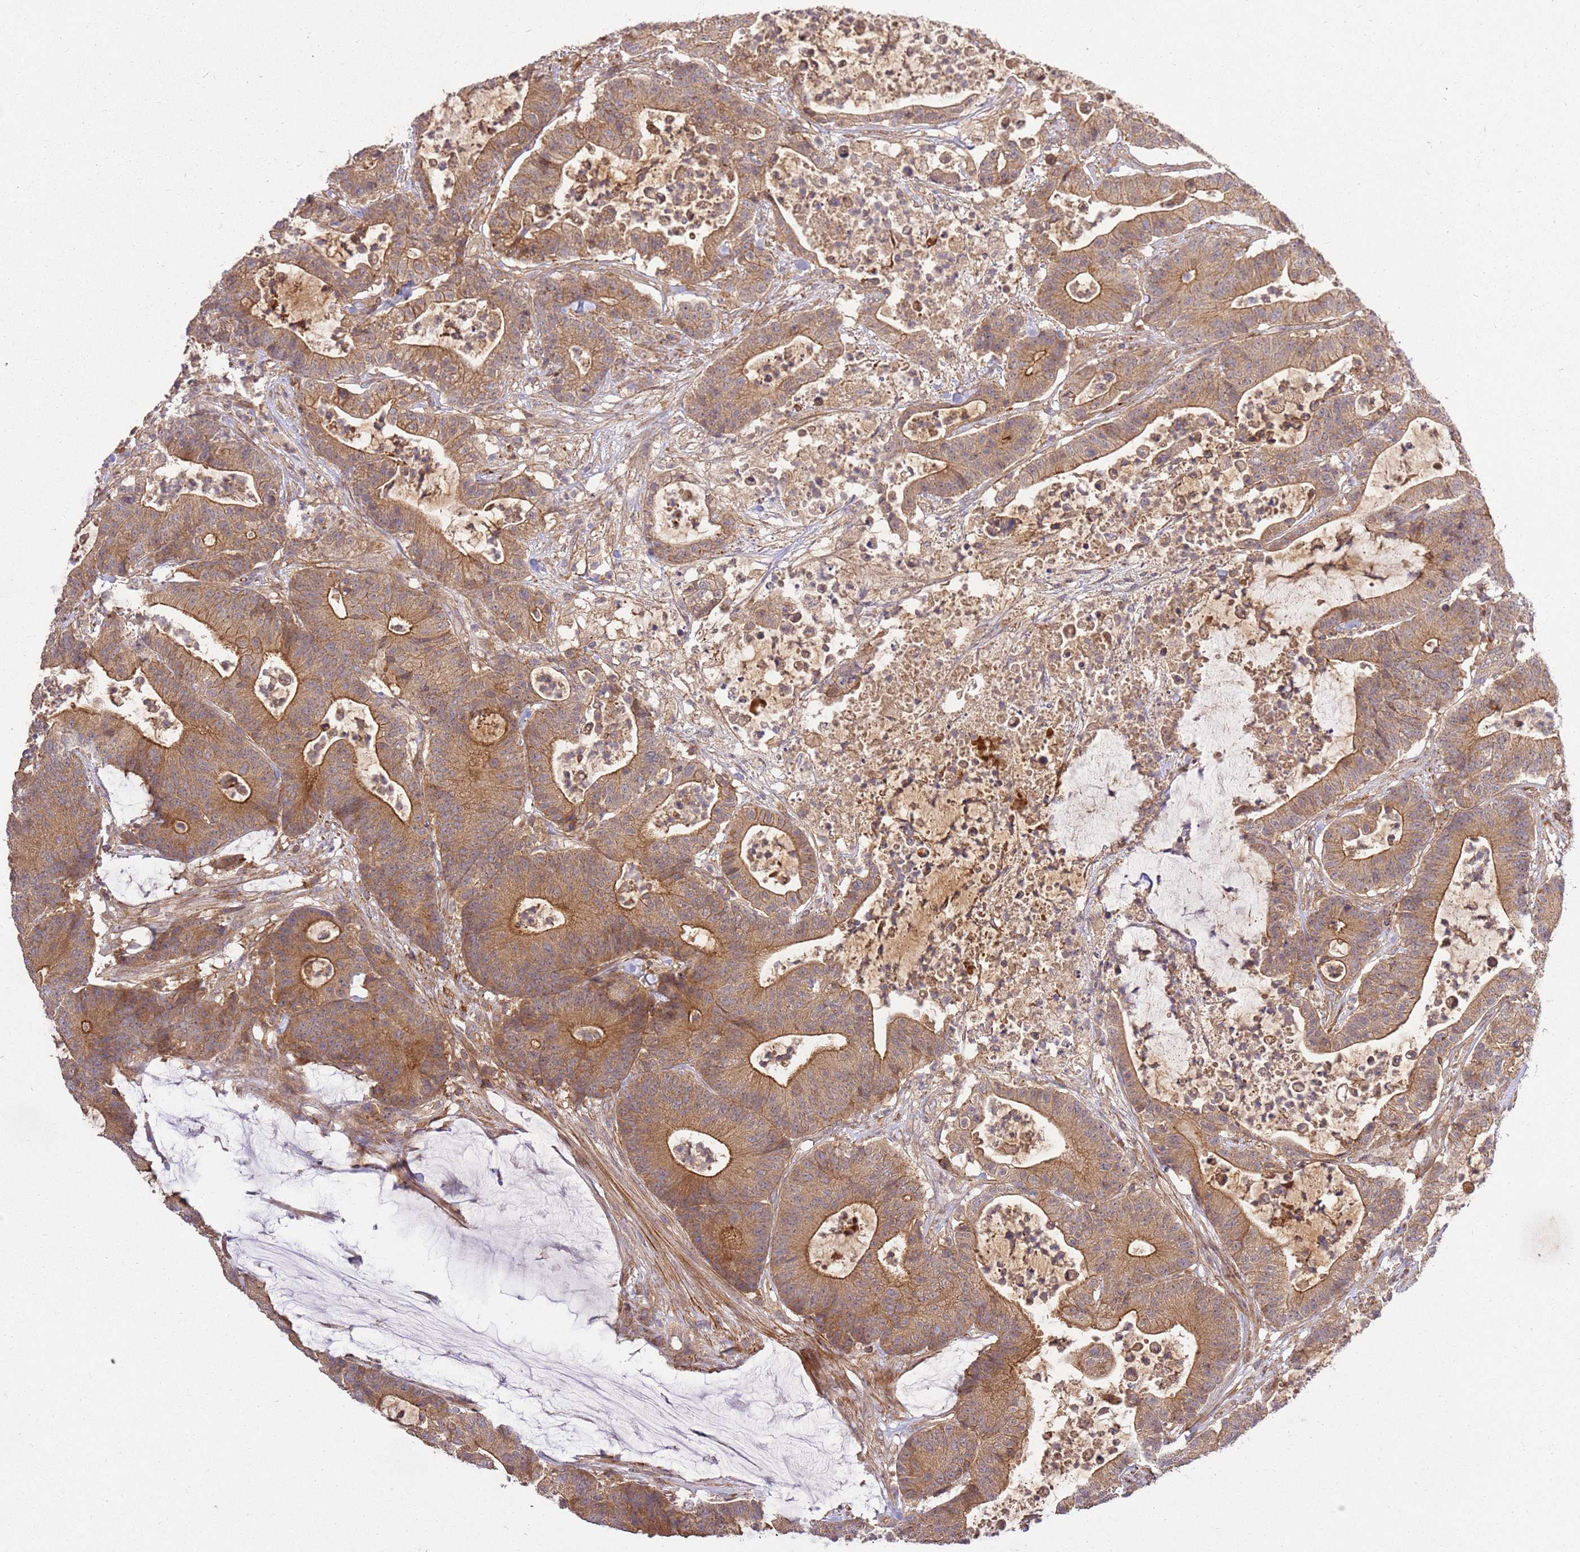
{"staining": {"intensity": "moderate", "quantity": ">75%", "location": "cytoplasmic/membranous"}, "tissue": "colorectal cancer", "cell_type": "Tumor cells", "image_type": "cancer", "snomed": [{"axis": "morphology", "description": "Adenocarcinoma, NOS"}, {"axis": "topography", "description": "Colon"}], "caption": "An immunohistochemistry photomicrograph of neoplastic tissue is shown. Protein staining in brown shows moderate cytoplasmic/membranous positivity in colorectal adenocarcinoma within tumor cells.", "gene": "GAREM1", "patient": {"sex": "female", "age": 84}}